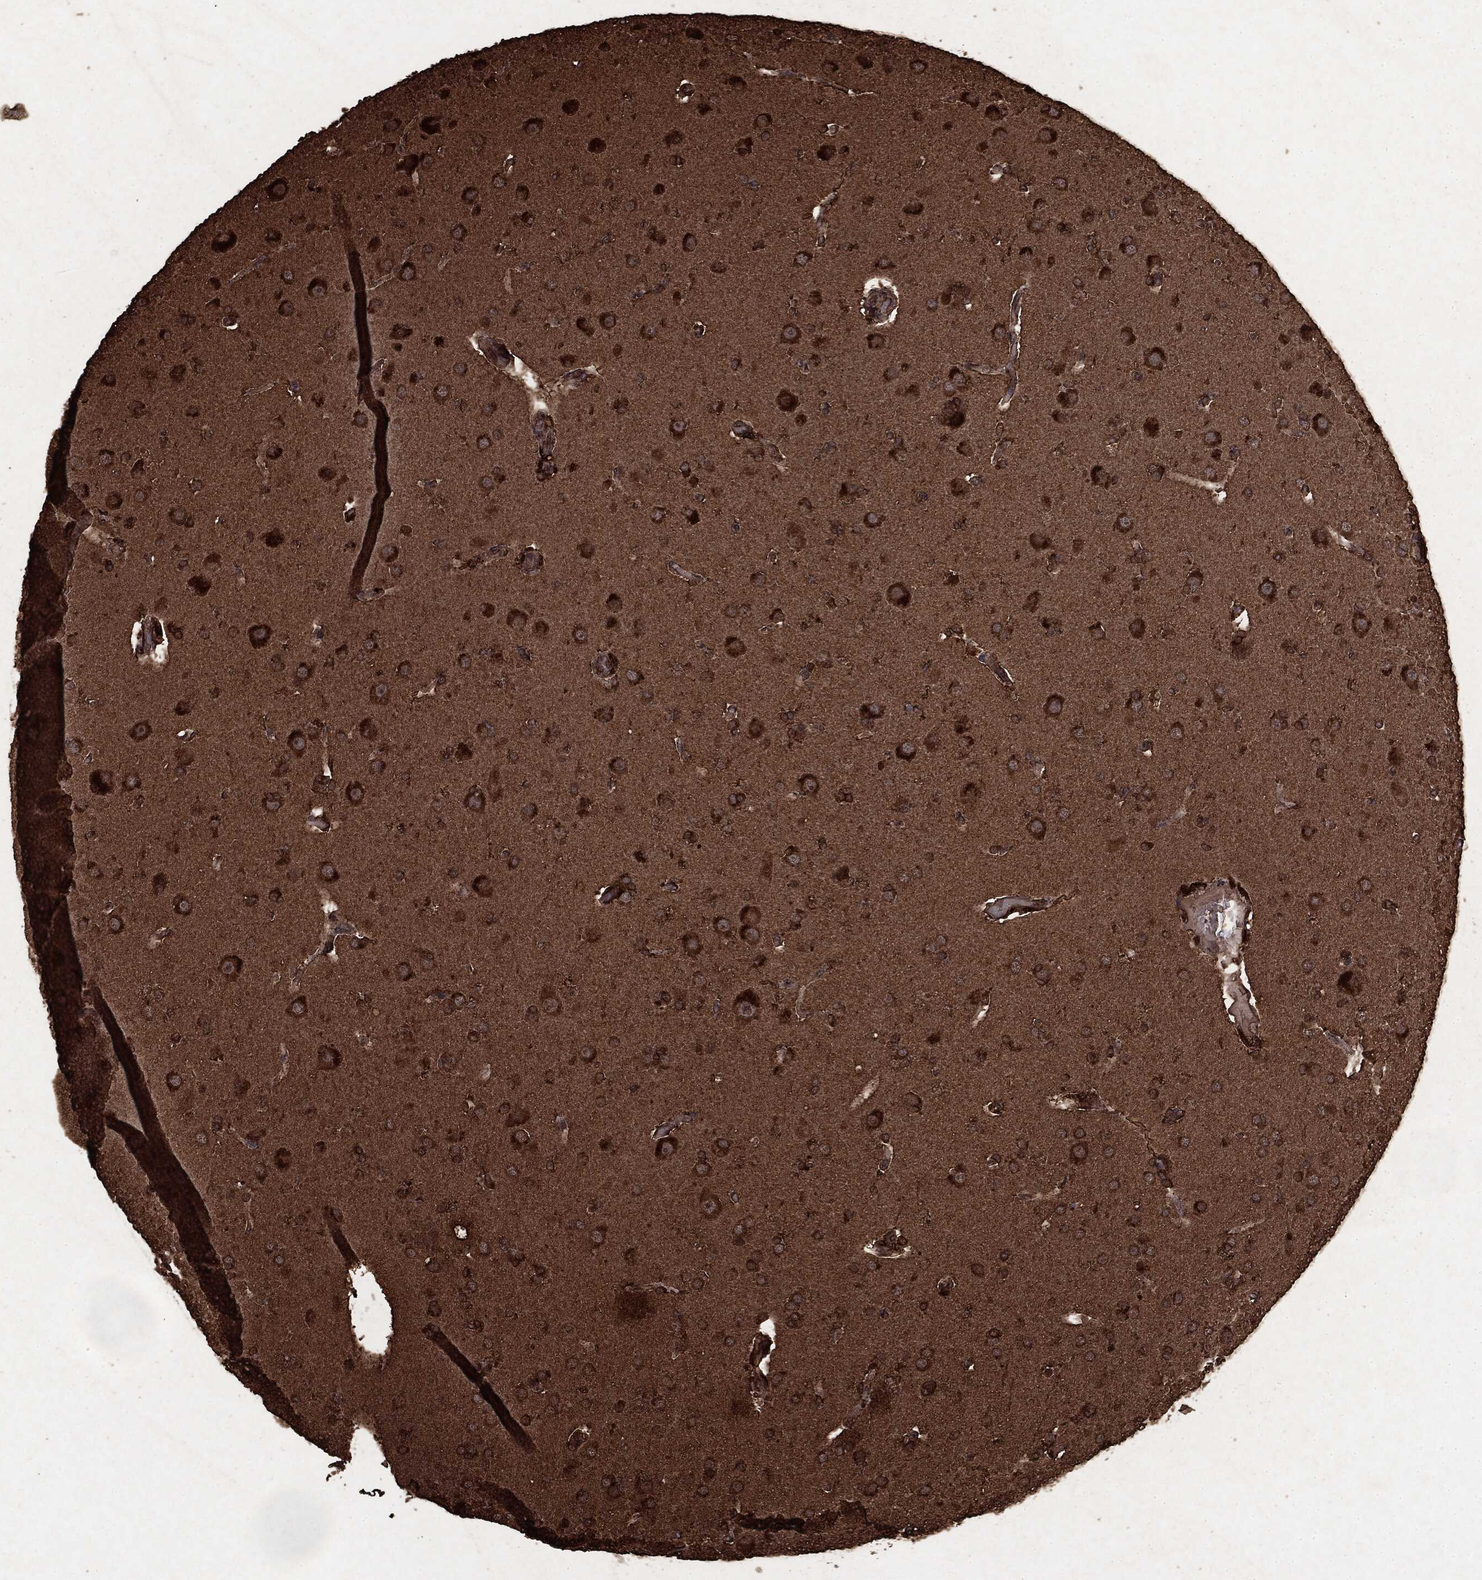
{"staining": {"intensity": "strong", "quantity": "25%-75%", "location": "cytoplasmic/membranous"}, "tissue": "glioma", "cell_type": "Tumor cells", "image_type": "cancer", "snomed": [{"axis": "morphology", "description": "Glioma, malignant, Low grade"}, {"axis": "topography", "description": "Brain"}], "caption": "Malignant glioma (low-grade) stained with immunohistochemistry (IHC) reveals strong cytoplasmic/membranous positivity in approximately 25%-75% of tumor cells. (DAB (3,3'-diaminobenzidine) IHC, brown staining for protein, blue staining for nuclei).", "gene": "ARAF", "patient": {"sex": "male", "age": 41}}